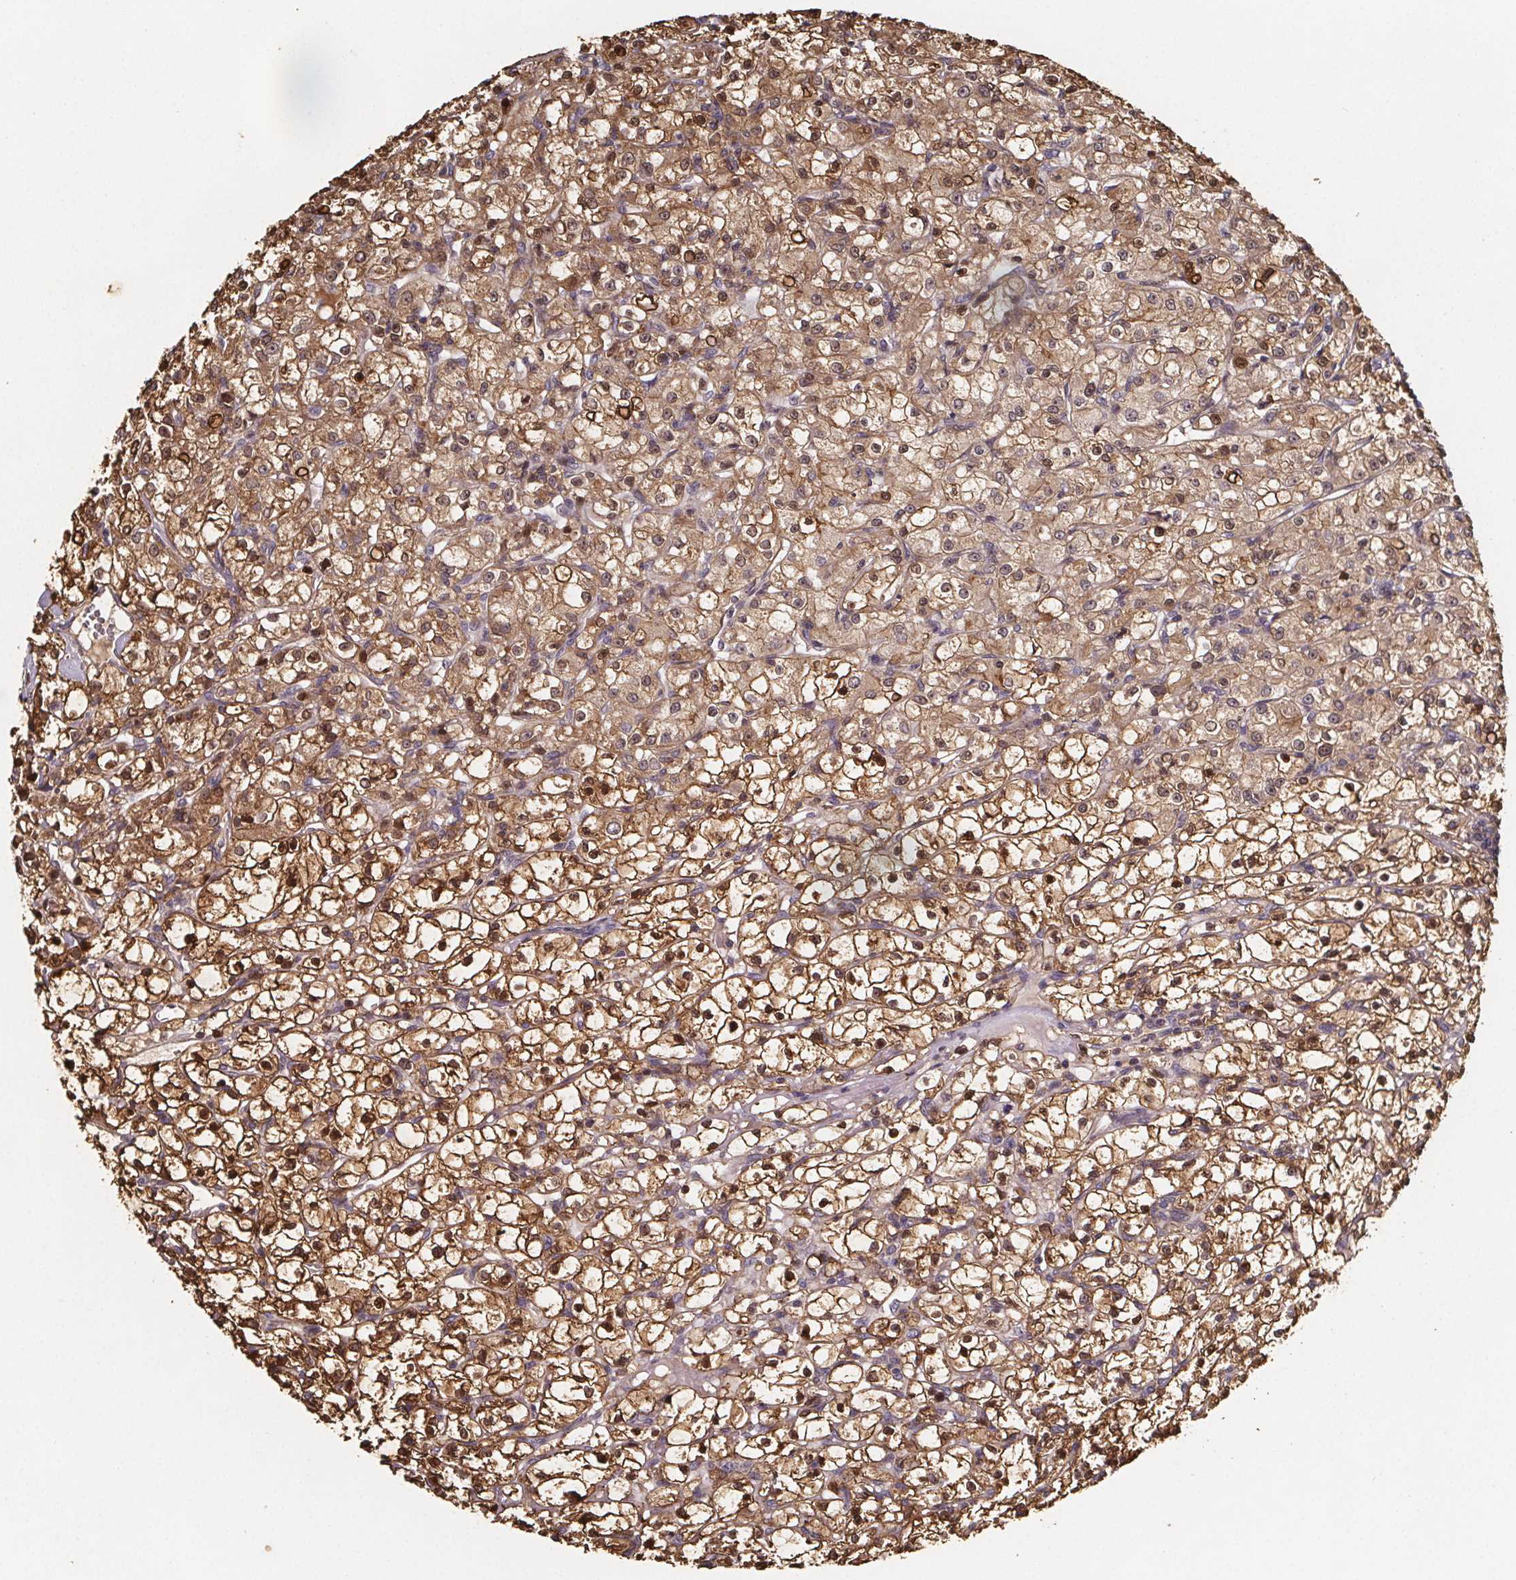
{"staining": {"intensity": "strong", "quantity": ">75%", "location": "cytoplasmic/membranous,nuclear"}, "tissue": "renal cancer", "cell_type": "Tumor cells", "image_type": "cancer", "snomed": [{"axis": "morphology", "description": "Adenocarcinoma, NOS"}, {"axis": "topography", "description": "Kidney"}], "caption": "This micrograph demonstrates immunohistochemistry staining of renal cancer (adenocarcinoma), with high strong cytoplasmic/membranous and nuclear staining in approximately >75% of tumor cells.", "gene": "ZNF879", "patient": {"sex": "female", "age": 59}}